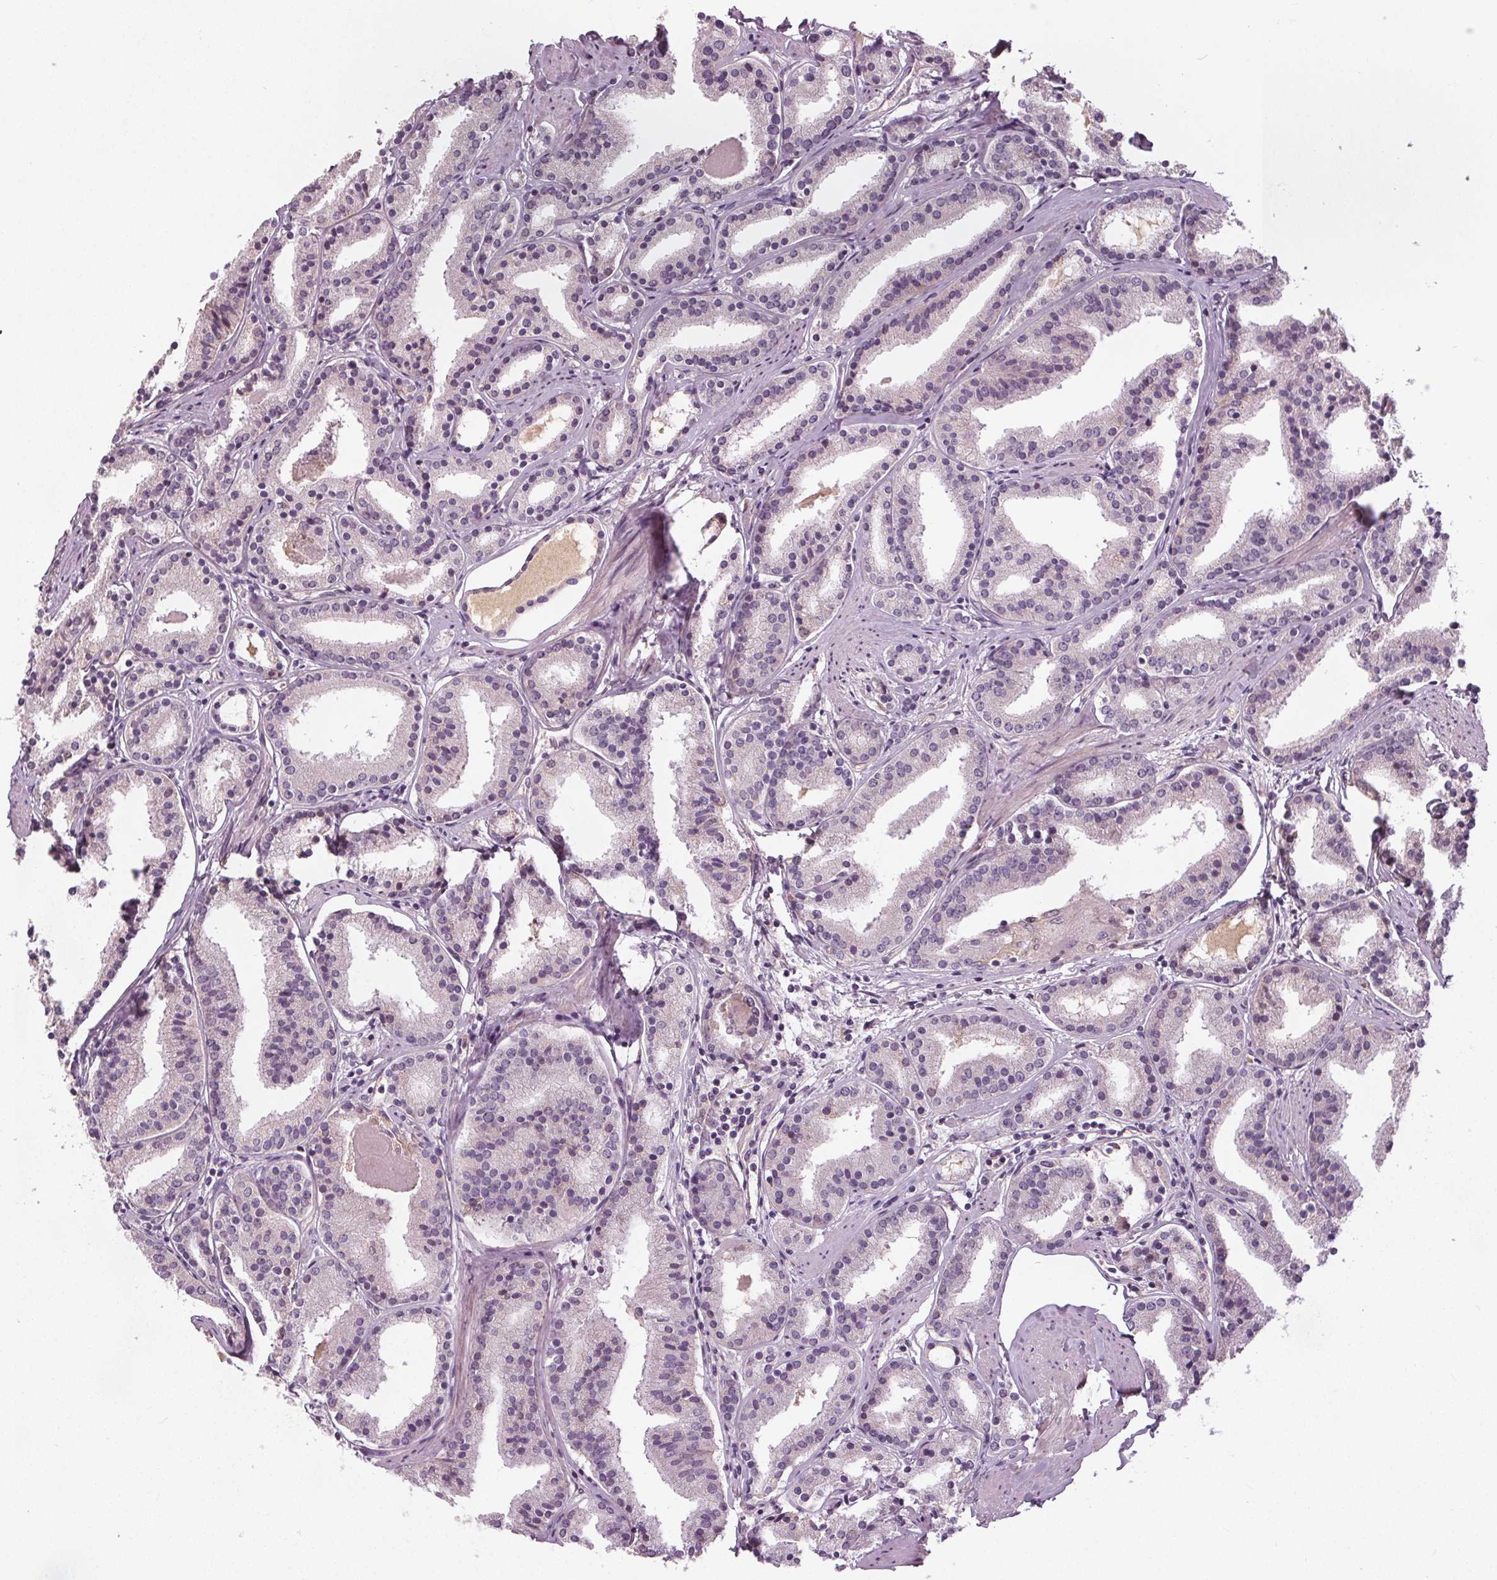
{"staining": {"intensity": "negative", "quantity": "none", "location": "none"}, "tissue": "prostate cancer", "cell_type": "Tumor cells", "image_type": "cancer", "snomed": [{"axis": "morphology", "description": "Adenocarcinoma, High grade"}, {"axis": "topography", "description": "Prostate"}], "caption": "The photomicrograph displays no significant positivity in tumor cells of adenocarcinoma (high-grade) (prostate).", "gene": "PDGFD", "patient": {"sex": "male", "age": 63}}